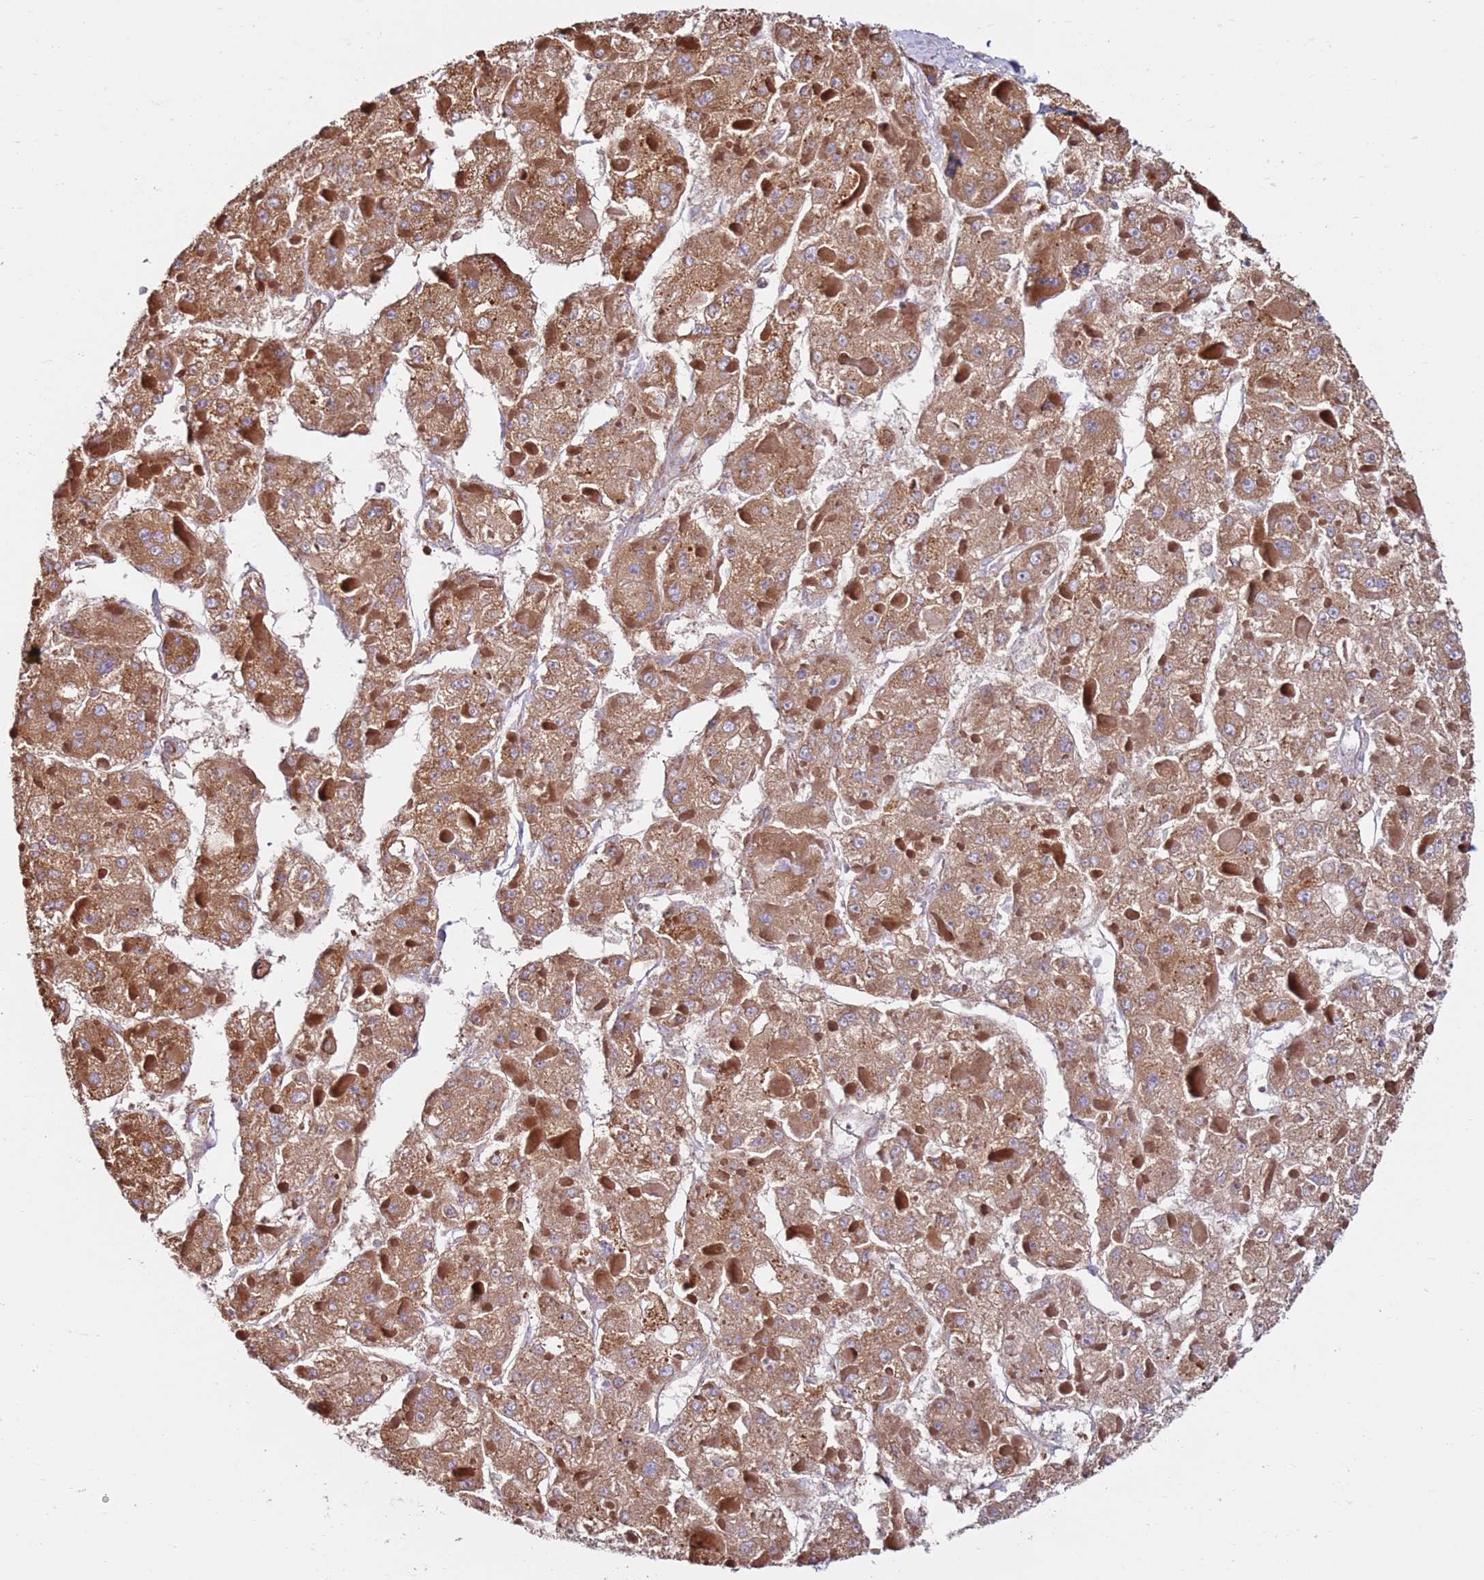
{"staining": {"intensity": "moderate", "quantity": ">75%", "location": "cytoplasmic/membranous"}, "tissue": "liver cancer", "cell_type": "Tumor cells", "image_type": "cancer", "snomed": [{"axis": "morphology", "description": "Carcinoma, Hepatocellular, NOS"}, {"axis": "topography", "description": "Liver"}], "caption": "IHC (DAB) staining of human liver cancer (hepatocellular carcinoma) displays moderate cytoplasmic/membranous protein positivity in approximately >75% of tumor cells.", "gene": "CNOT9", "patient": {"sex": "female", "age": 73}}